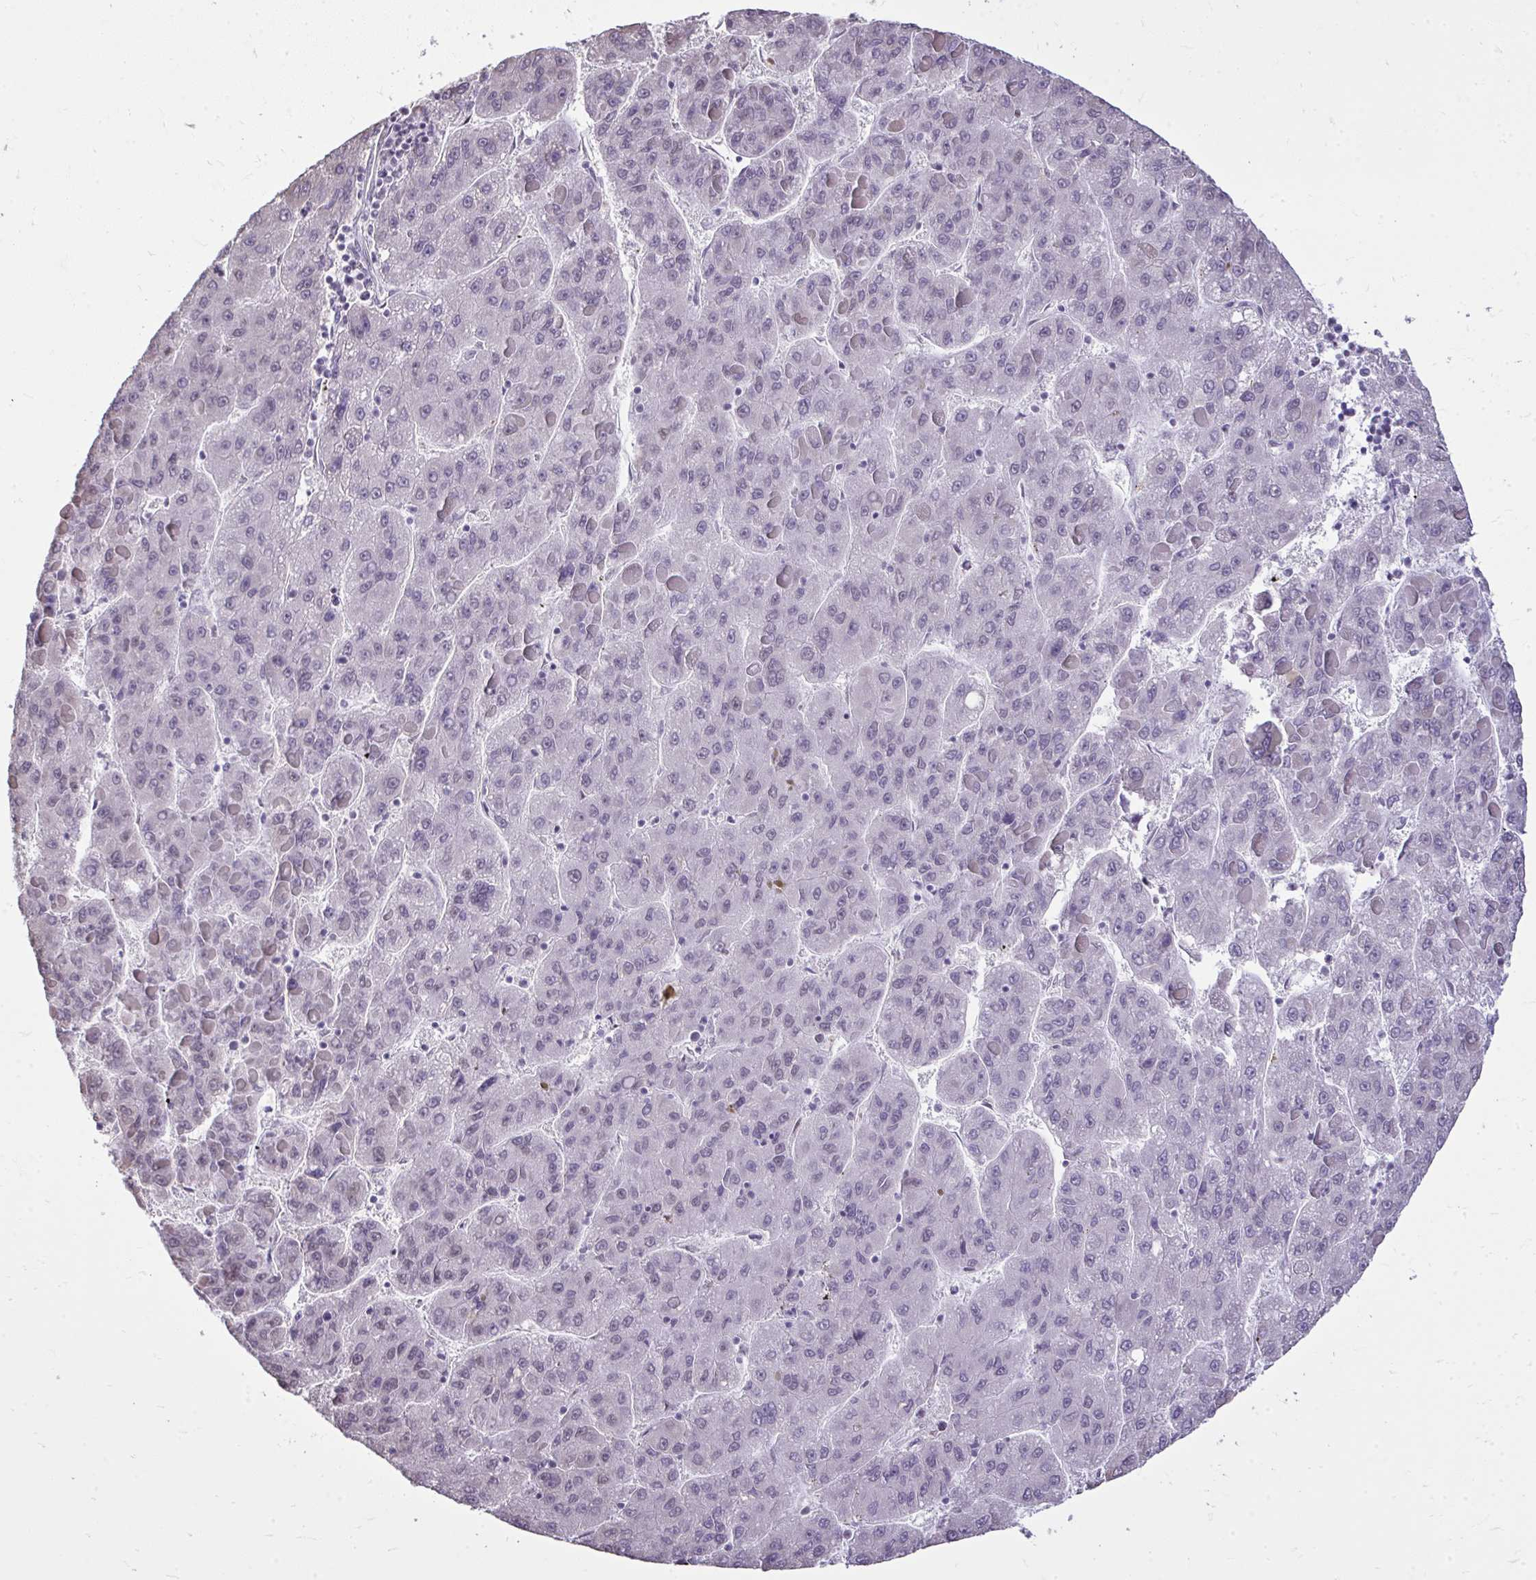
{"staining": {"intensity": "negative", "quantity": "none", "location": "none"}, "tissue": "liver cancer", "cell_type": "Tumor cells", "image_type": "cancer", "snomed": [{"axis": "morphology", "description": "Carcinoma, Hepatocellular, NOS"}, {"axis": "topography", "description": "Liver"}], "caption": "This image is of liver cancer (hepatocellular carcinoma) stained with IHC to label a protein in brown with the nuclei are counter-stained blue. There is no staining in tumor cells.", "gene": "NPPA", "patient": {"sex": "female", "age": 82}}